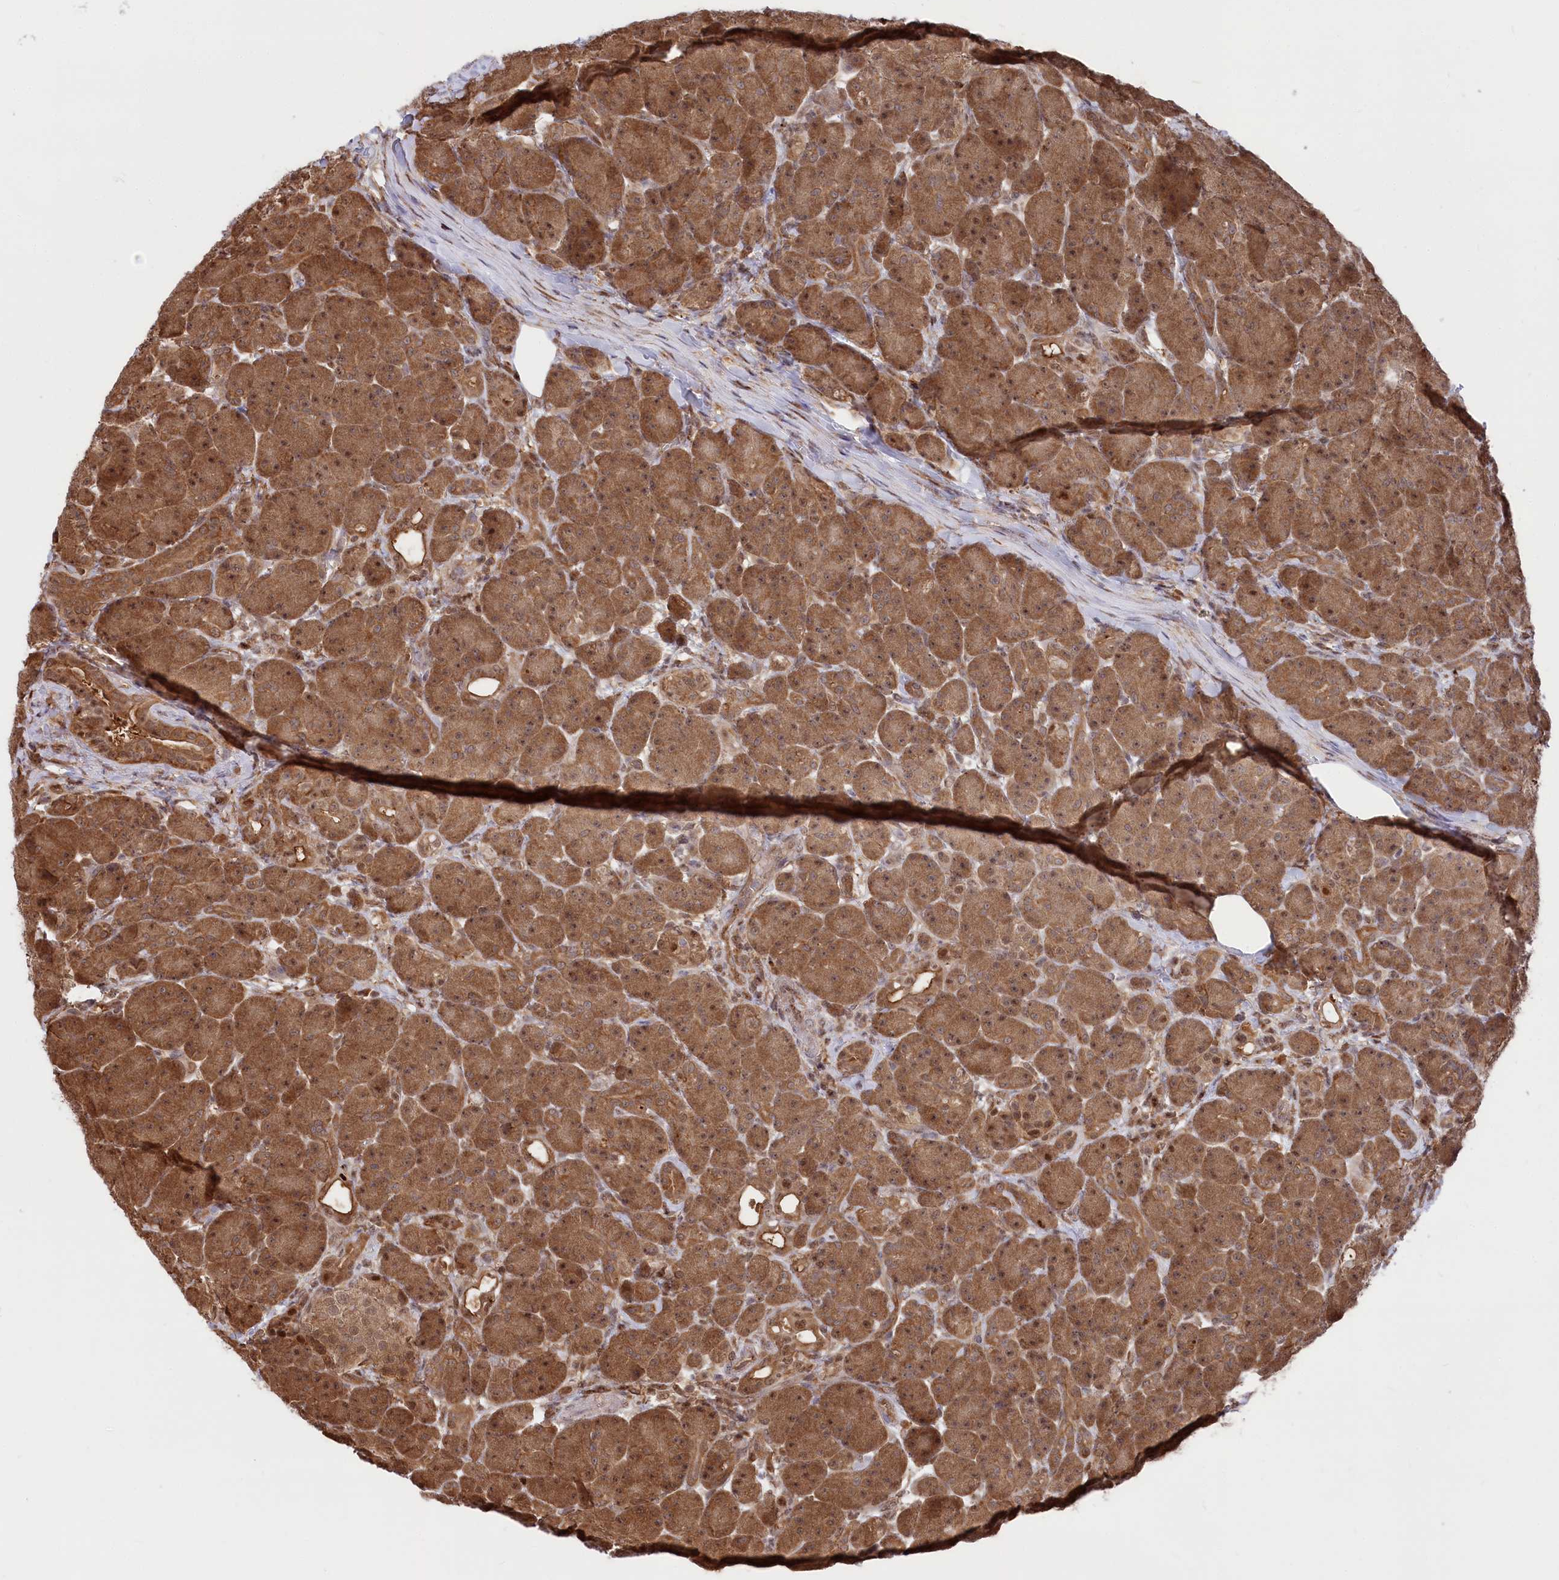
{"staining": {"intensity": "strong", "quantity": ">75%", "location": "cytoplasmic/membranous,nuclear"}, "tissue": "pancreas", "cell_type": "Exocrine glandular cells", "image_type": "normal", "snomed": [{"axis": "morphology", "description": "Normal tissue, NOS"}, {"axis": "topography", "description": "Pancreas"}], "caption": "Brown immunohistochemical staining in benign human pancreas exhibits strong cytoplasmic/membranous,nuclear staining in approximately >75% of exocrine glandular cells.", "gene": "PSMA1", "patient": {"sex": "male", "age": 63}}